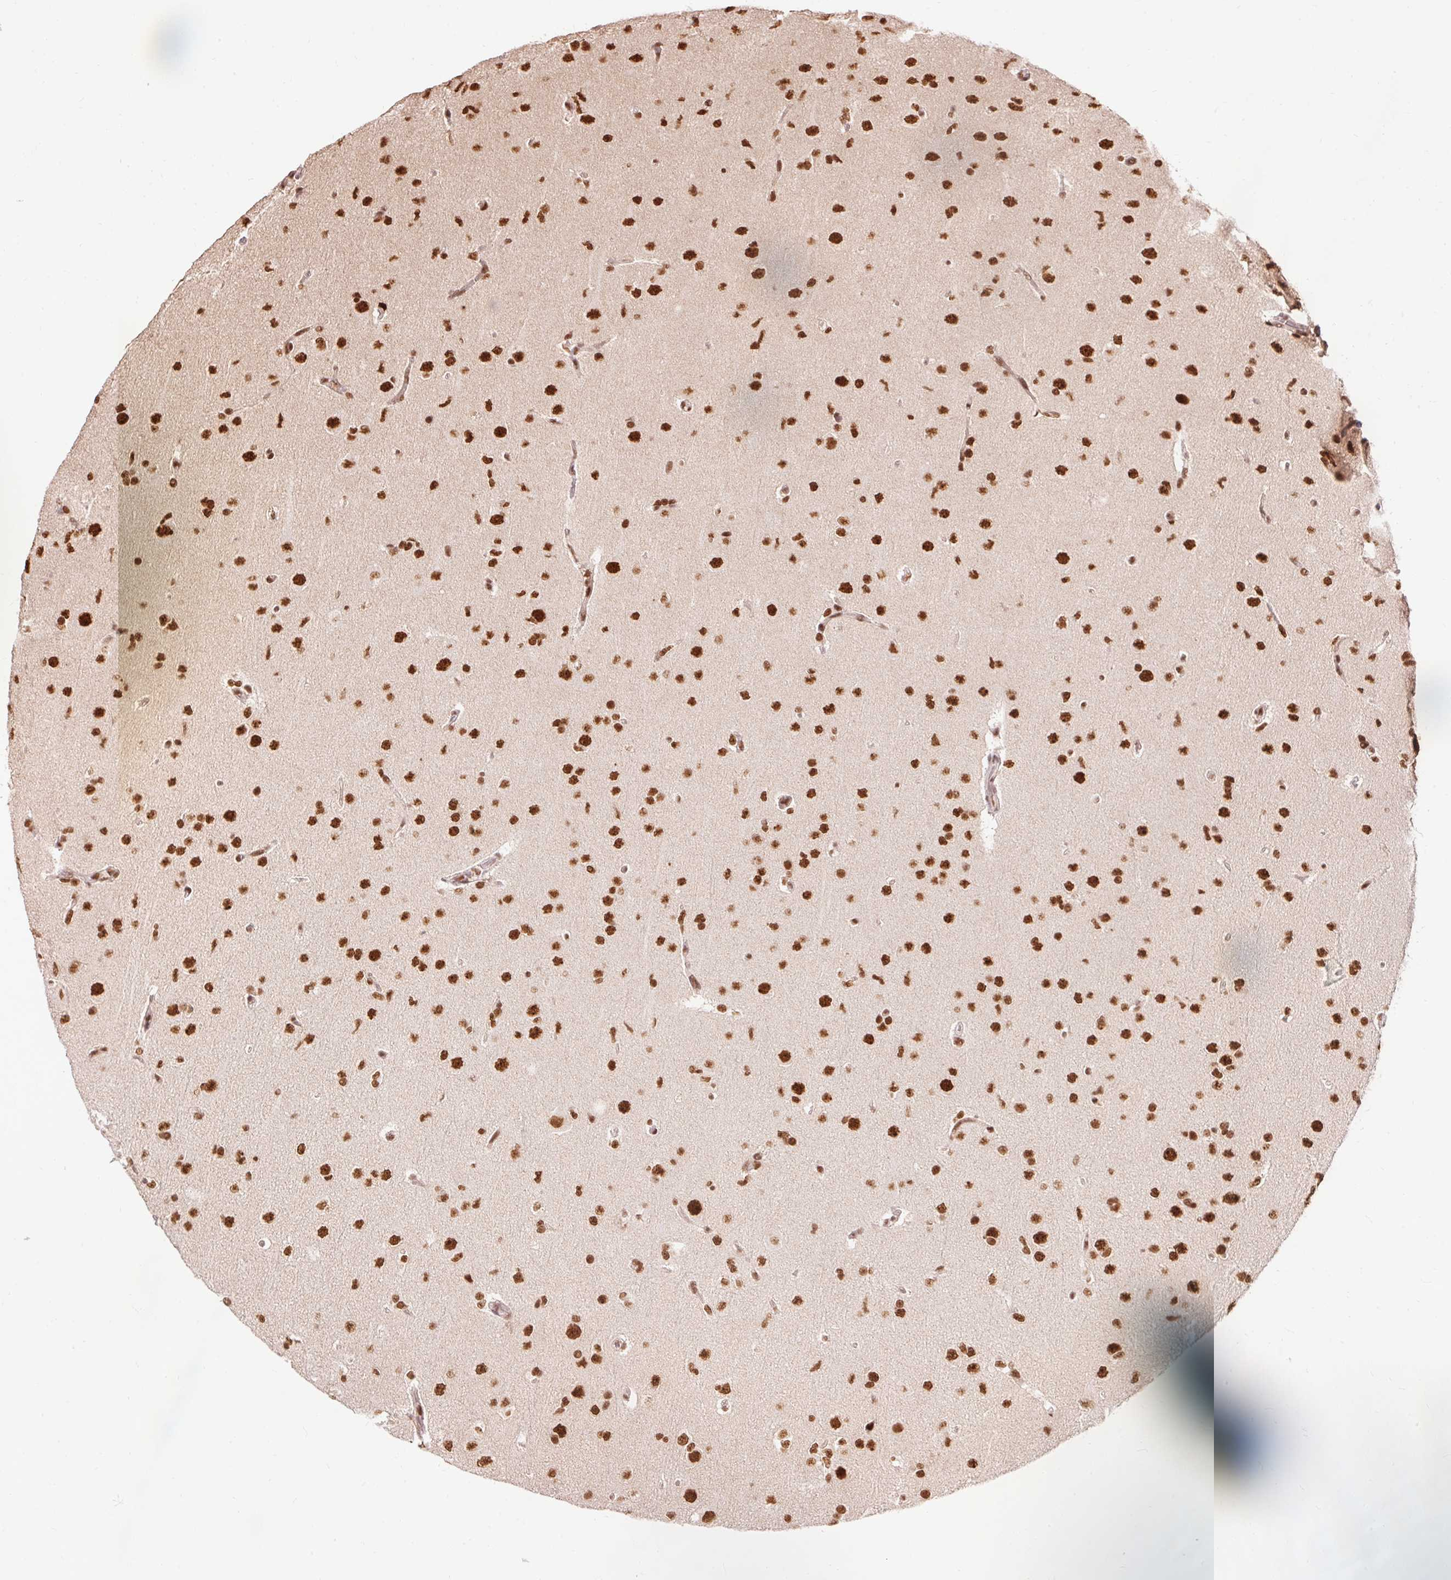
{"staining": {"intensity": "strong", "quantity": ">75%", "location": "nuclear"}, "tissue": "glioma", "cell_type": "Tumor cells", "image_type": "cancer", "snomed": [{"axis": "morphology", "description": "Glioma, malignant, Low grade"}, {"axis": "topography", "description": "Brain"}], "caption": "IHC histopathology image of neoplastic tissue: human malignant glioma (low-grade) stained using immunohistochemistry (IHC) displays high levels of strong protein expression localized specifically in the nuclear of tumor cells, appearing as a nuclear brown color.", "gene": "ZBTB44", "patient": {"sex": "female", "age": 33}}